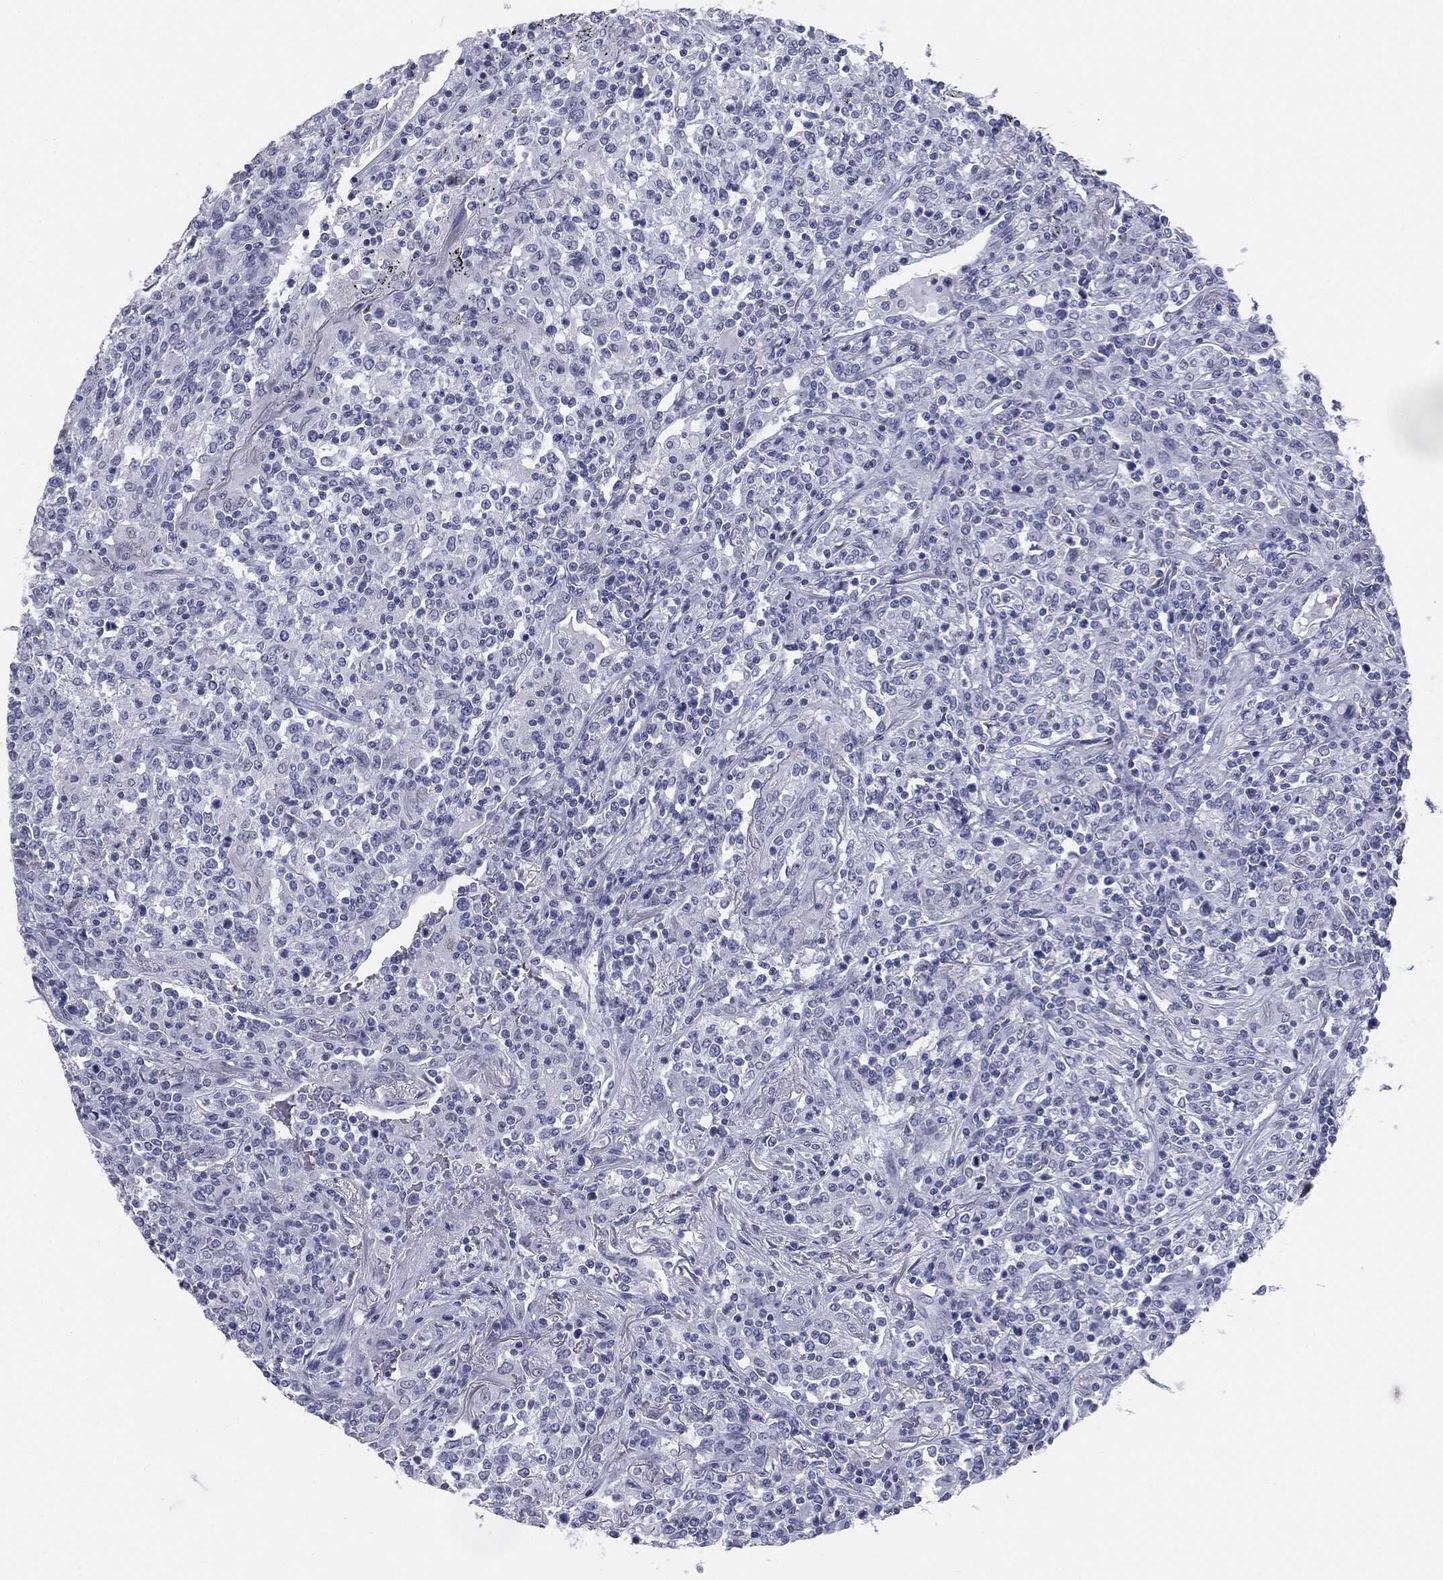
{"staining": {"intensity": "negative", "quantity": "none", "location": "none"}, "tissue": "lymphoma", "cell_type": "Tumor cells", "image_type": "cancer", "snomed": [{"axis": "morphology", "description": "Malignant lymphoma, non-Hodgkin's type, High grade"}, {"axis": "topography", "description": "Lung"}], "caption": "Human high-grade malignant lymphoma, non-Hodgkin's type stained for a protein using IHC displays no positivity in tumor cells.", "gene": "TPO", "patient": {"sex": "male", "age": 79}}